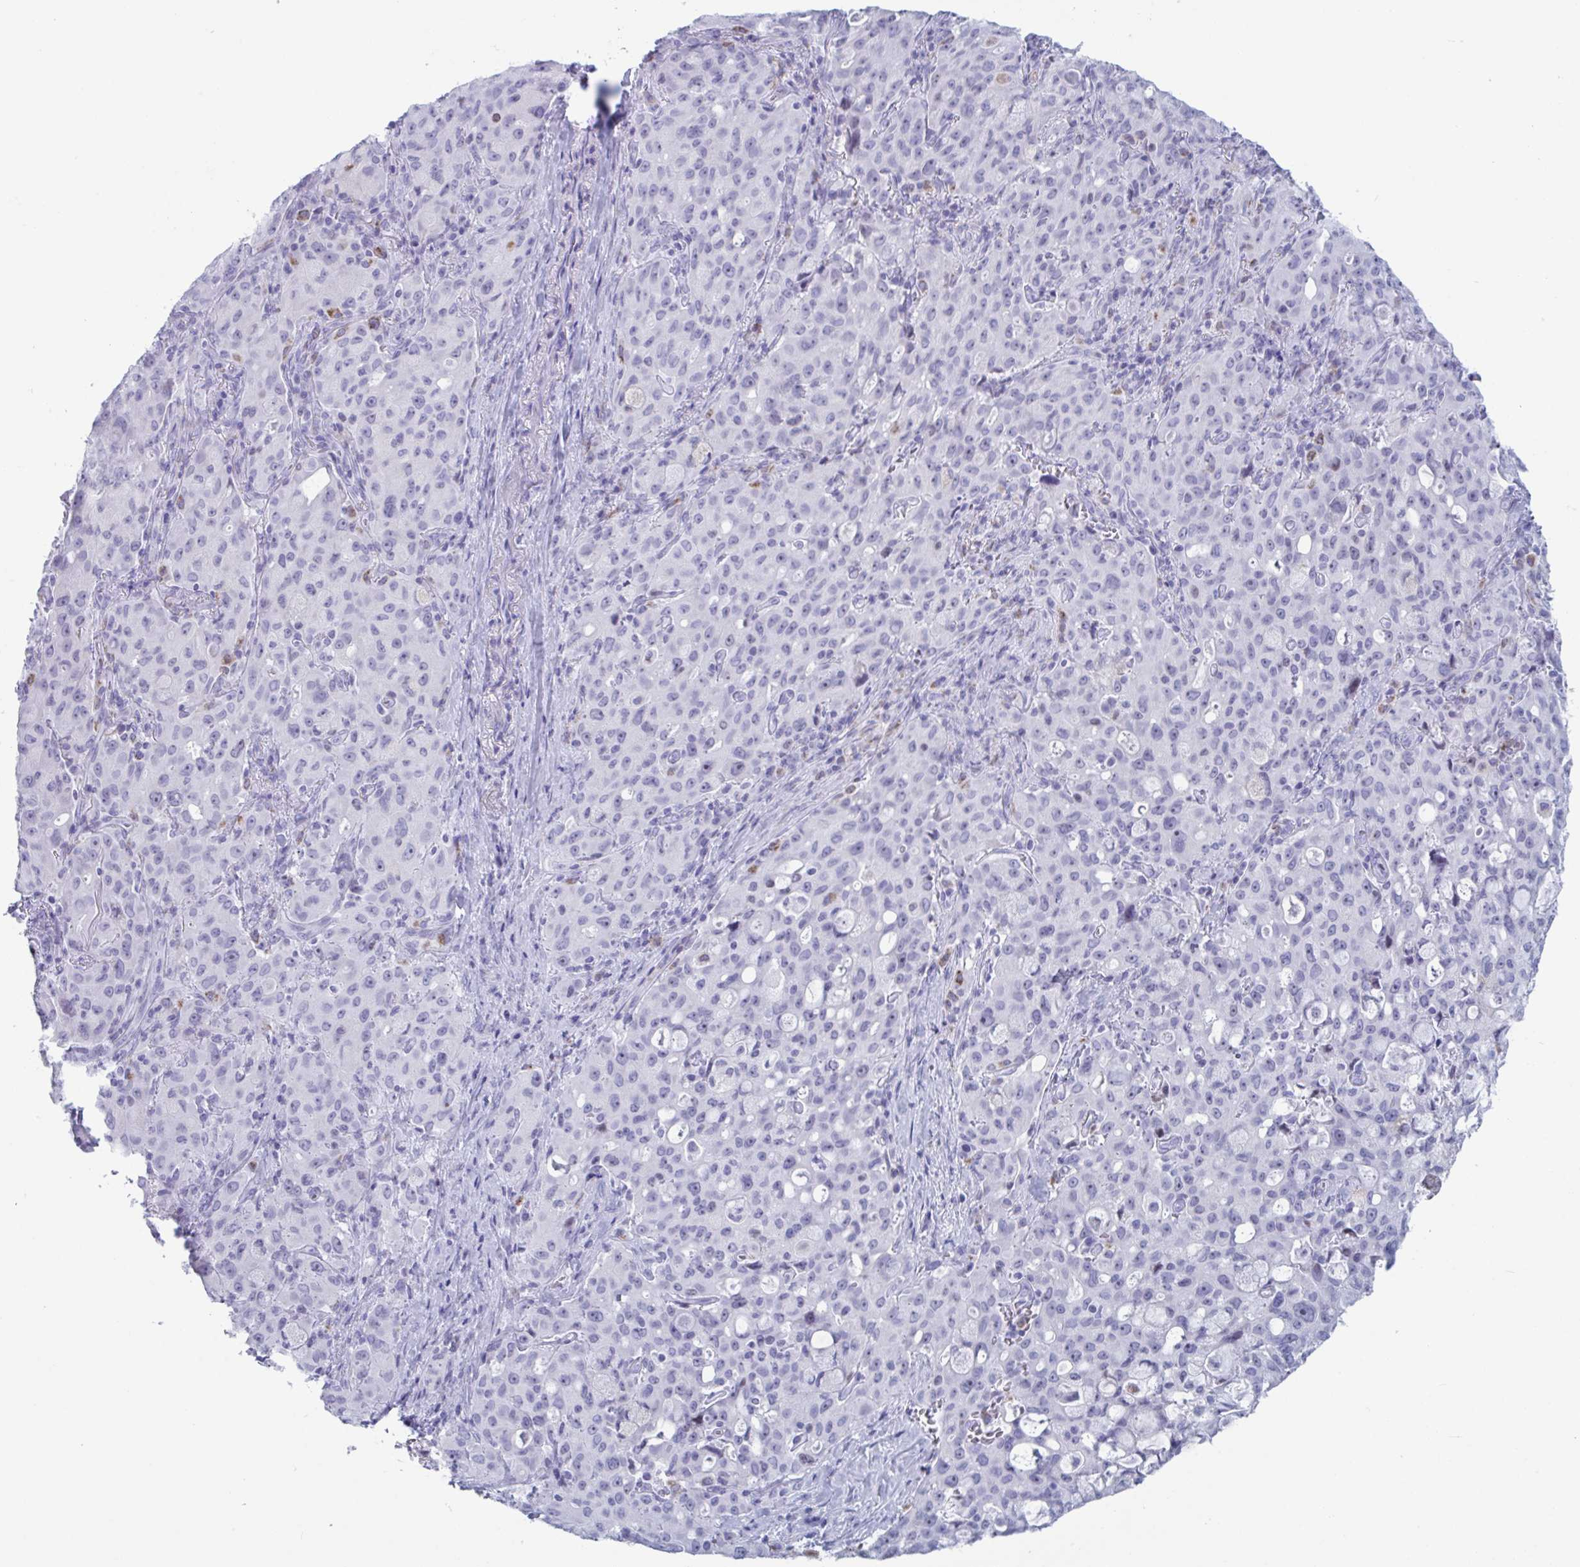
{"staining": {"intensity": "negative", "quantity": "none", "location": "none"}, "tissue": "lung cancer", "cell_type": "Tumor cells", "image_type": "cancer", "snomed": [{"axis": "morphology", "description": "Adenocarcinoma, NOS"}, {"axis": "topography", "description": "Lung"}], "caption": "Lung cancer was stained to show a protein in brown. There is no significant expression in tumor cells.", "gene": "CYP4F11", "patient": {"sex": "female", "age": 44}}